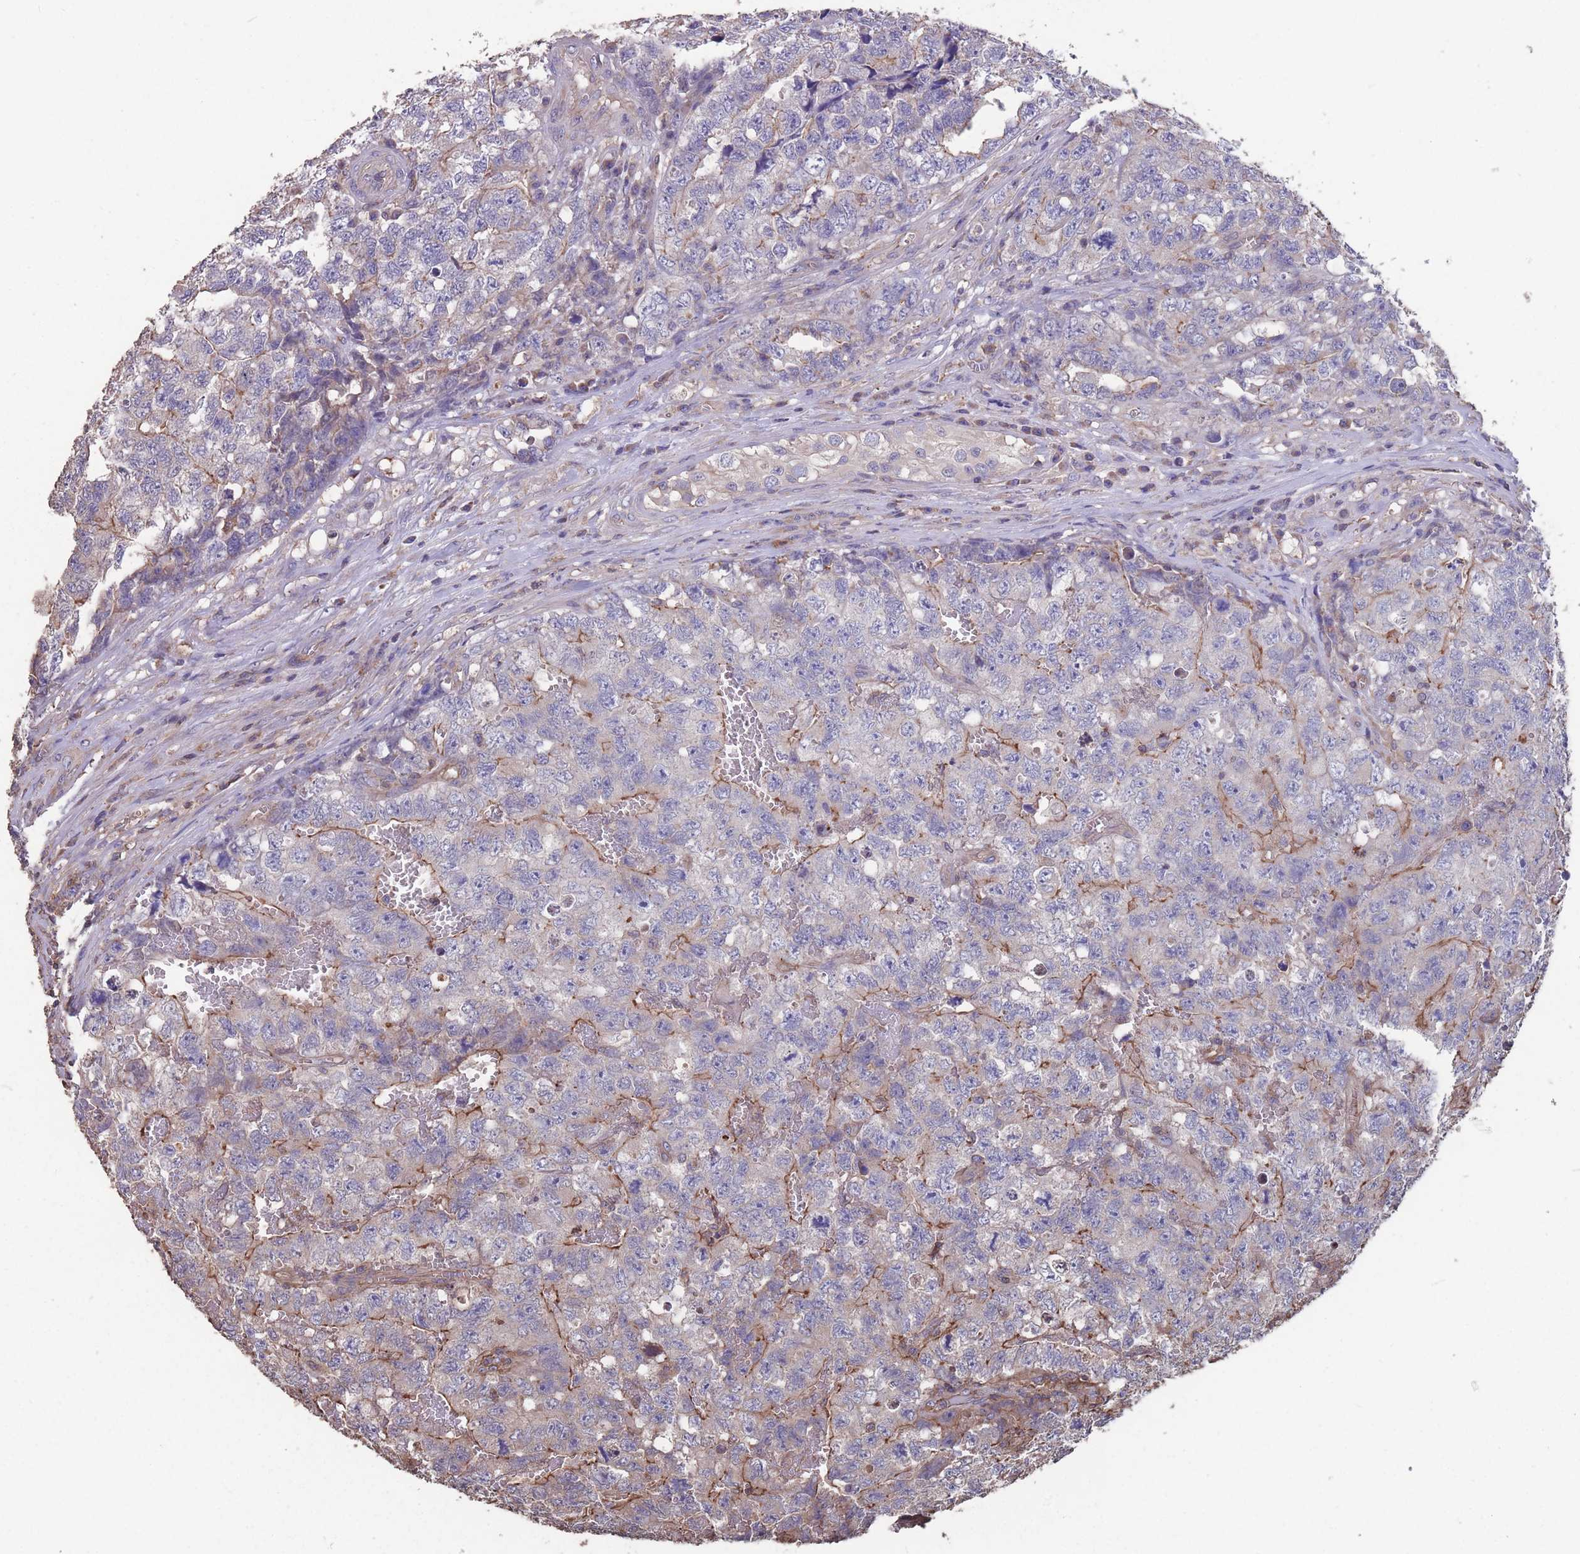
{"staining": {"intensity": "negative", "quantity": "none", "location": "none"}, "tissue": "testis cancer", "cell_type": "Tumor cells", "image_type": "cancer", "snomed": [{"axis": "morphology", "description": "Carcinoma, Embryonal, NOS"}, {"axis": "topography", "description": "Testis"}], "caption": "High magnification brightfield microscopy of testis cancer (embryonal carcinoma) stained with DAB (brown) and counterstained with hematoxylin (blue): tumor cells show no significant positivity. The staining was performed using DAB to visualize the protein expression in brown, while the nuclei were stained in blue with hematoxylin (Magnification: 20x).", "gene": "NUDT21", "patient": {"sex": "male", "age": 31}}